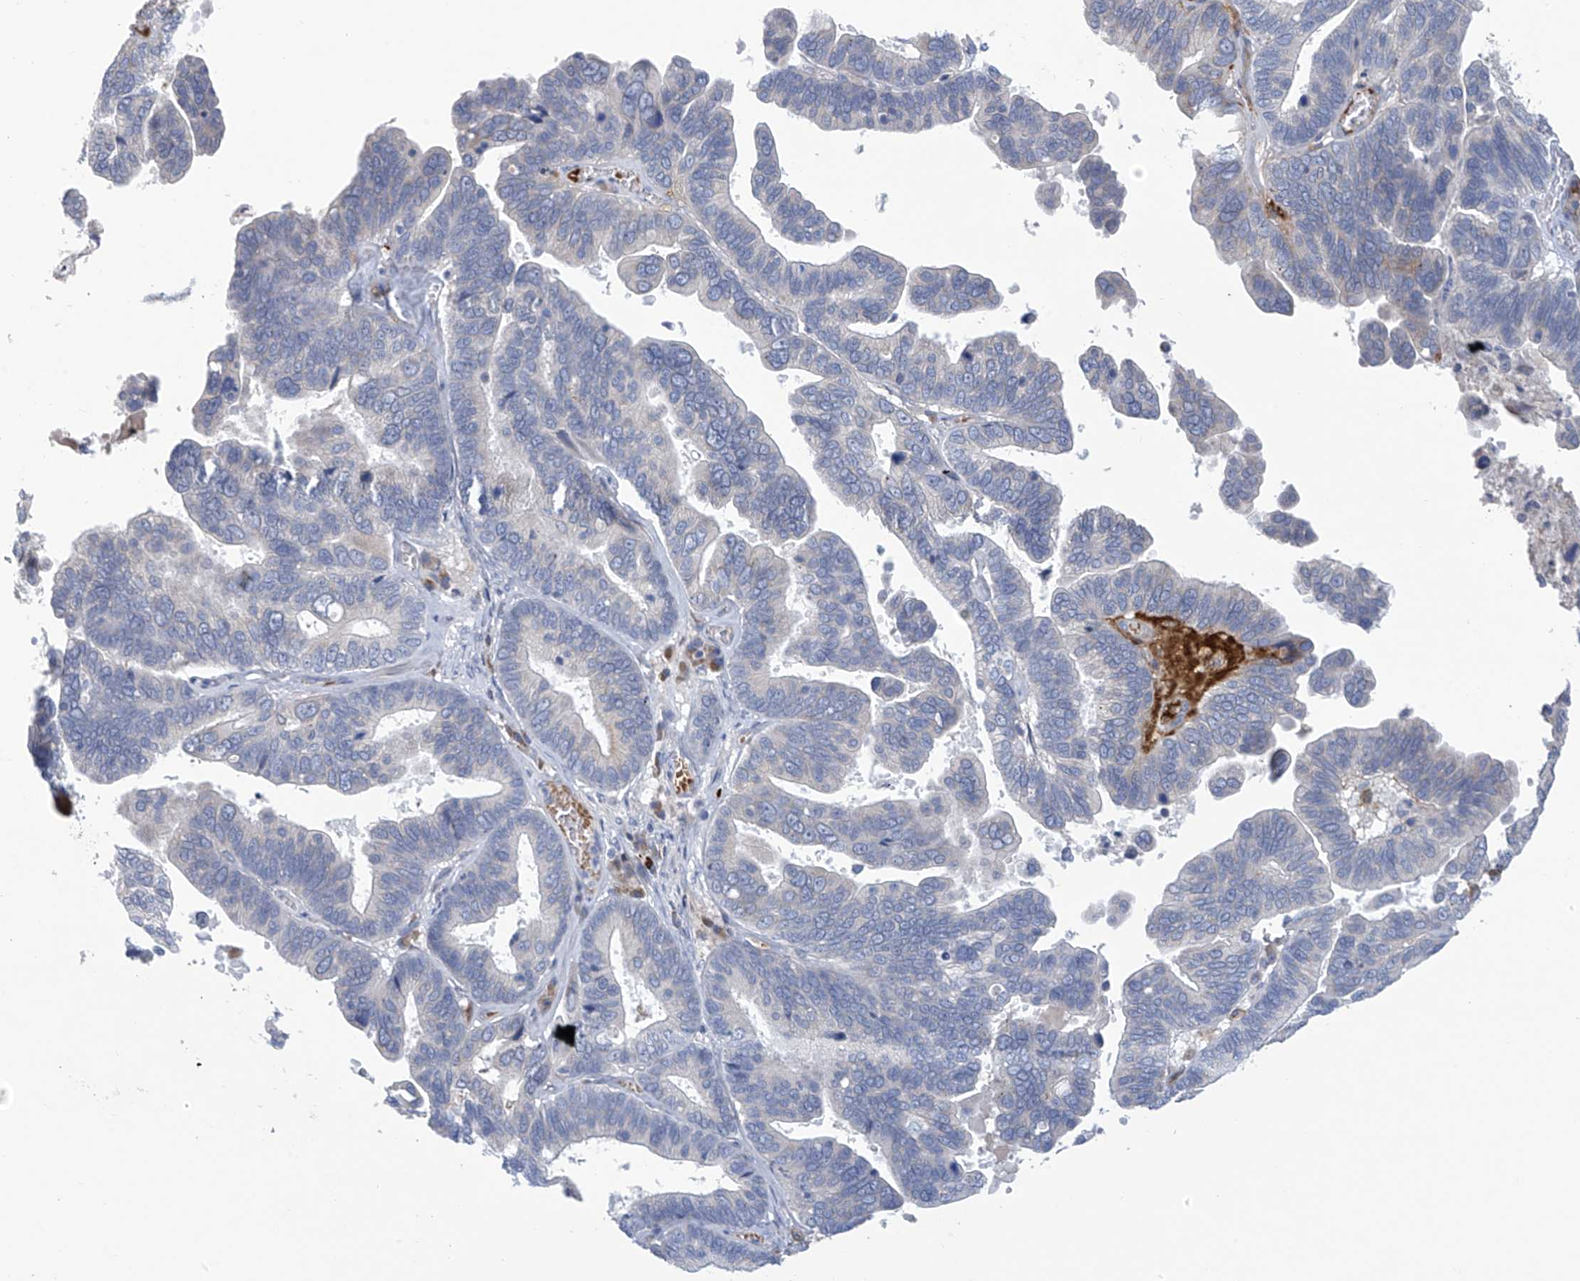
{"staining": {"intensity": "negative", "quantity": "none", "location": "none"}, "tissue": "ovarian cancer", "cell_type": "Tumor cells", "image_type": "cancer", "snomed": [{"axis": "morphology", "description": "Cystadenocarcinoma, serous, NOS"}, {"axis": "topography", "description": "Ovary"}], "caption": "Serous cystadenocarcinoma (ovarian) stained for a protein using immunohistochemistry reveals no positivity tumor cells.", "gene": "SLCO4A1", "patient": {"sex": "female", "age": 56}}